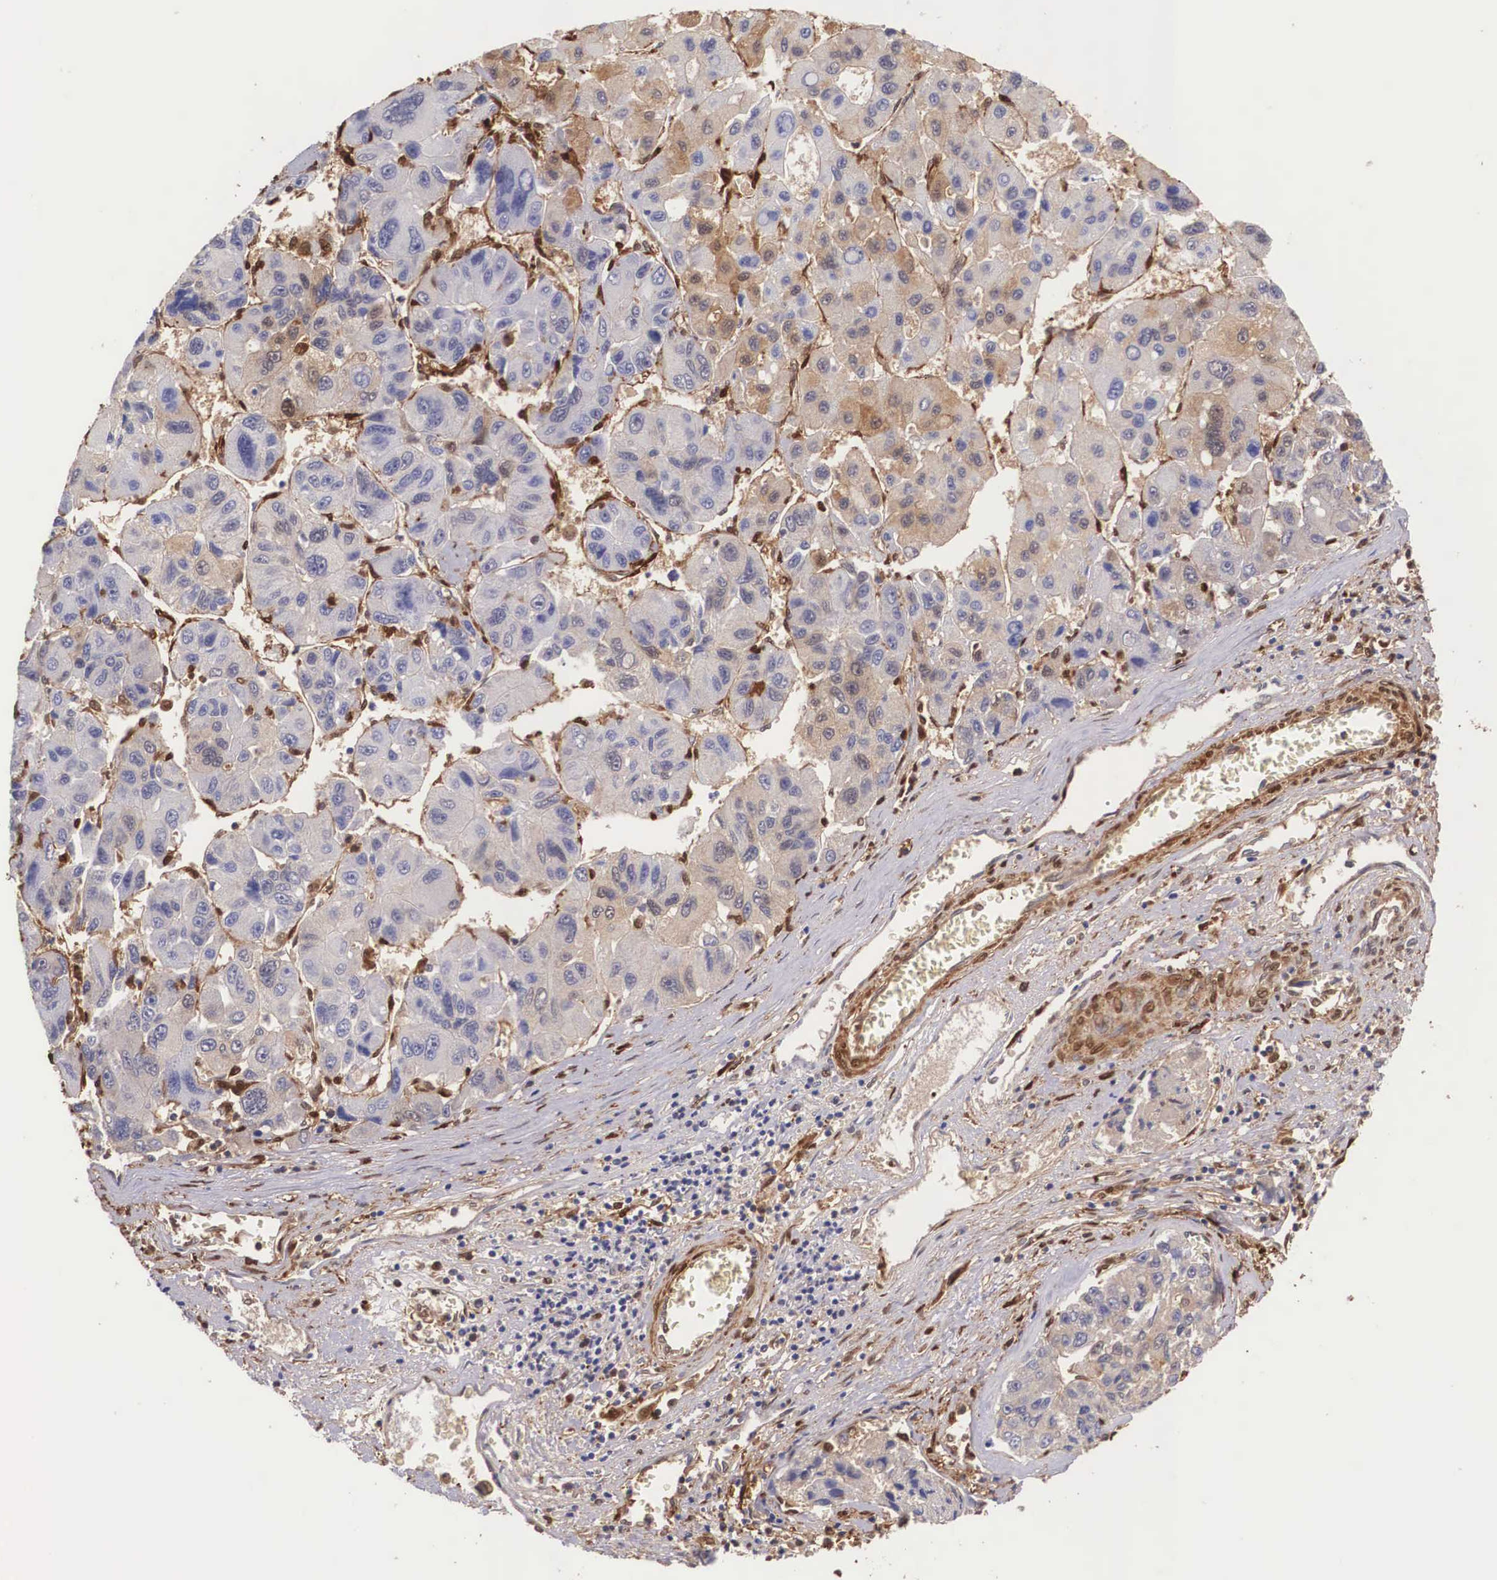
{"staining": {"intensity": "weak", "quantity": "25%-75%", "location": "cytoplasmic/membranous"}, "tissue": "liver cancer", "cell_type": "Tumor cells", "image_type": "cancer", "snomed": [{"axis": "morphology", "description": "Carcinoma, Hepatocellular, NOS"}, {"axis": "topography", "description": "Liver"}], "caption": "Tumor cells demonstrate low levels of weak cytoplasmic/membranous staining in about 25%-75% of cells in human liver cancer.", "gene": "LGALS1", "patient": {"sex": "male", "age": 64}}